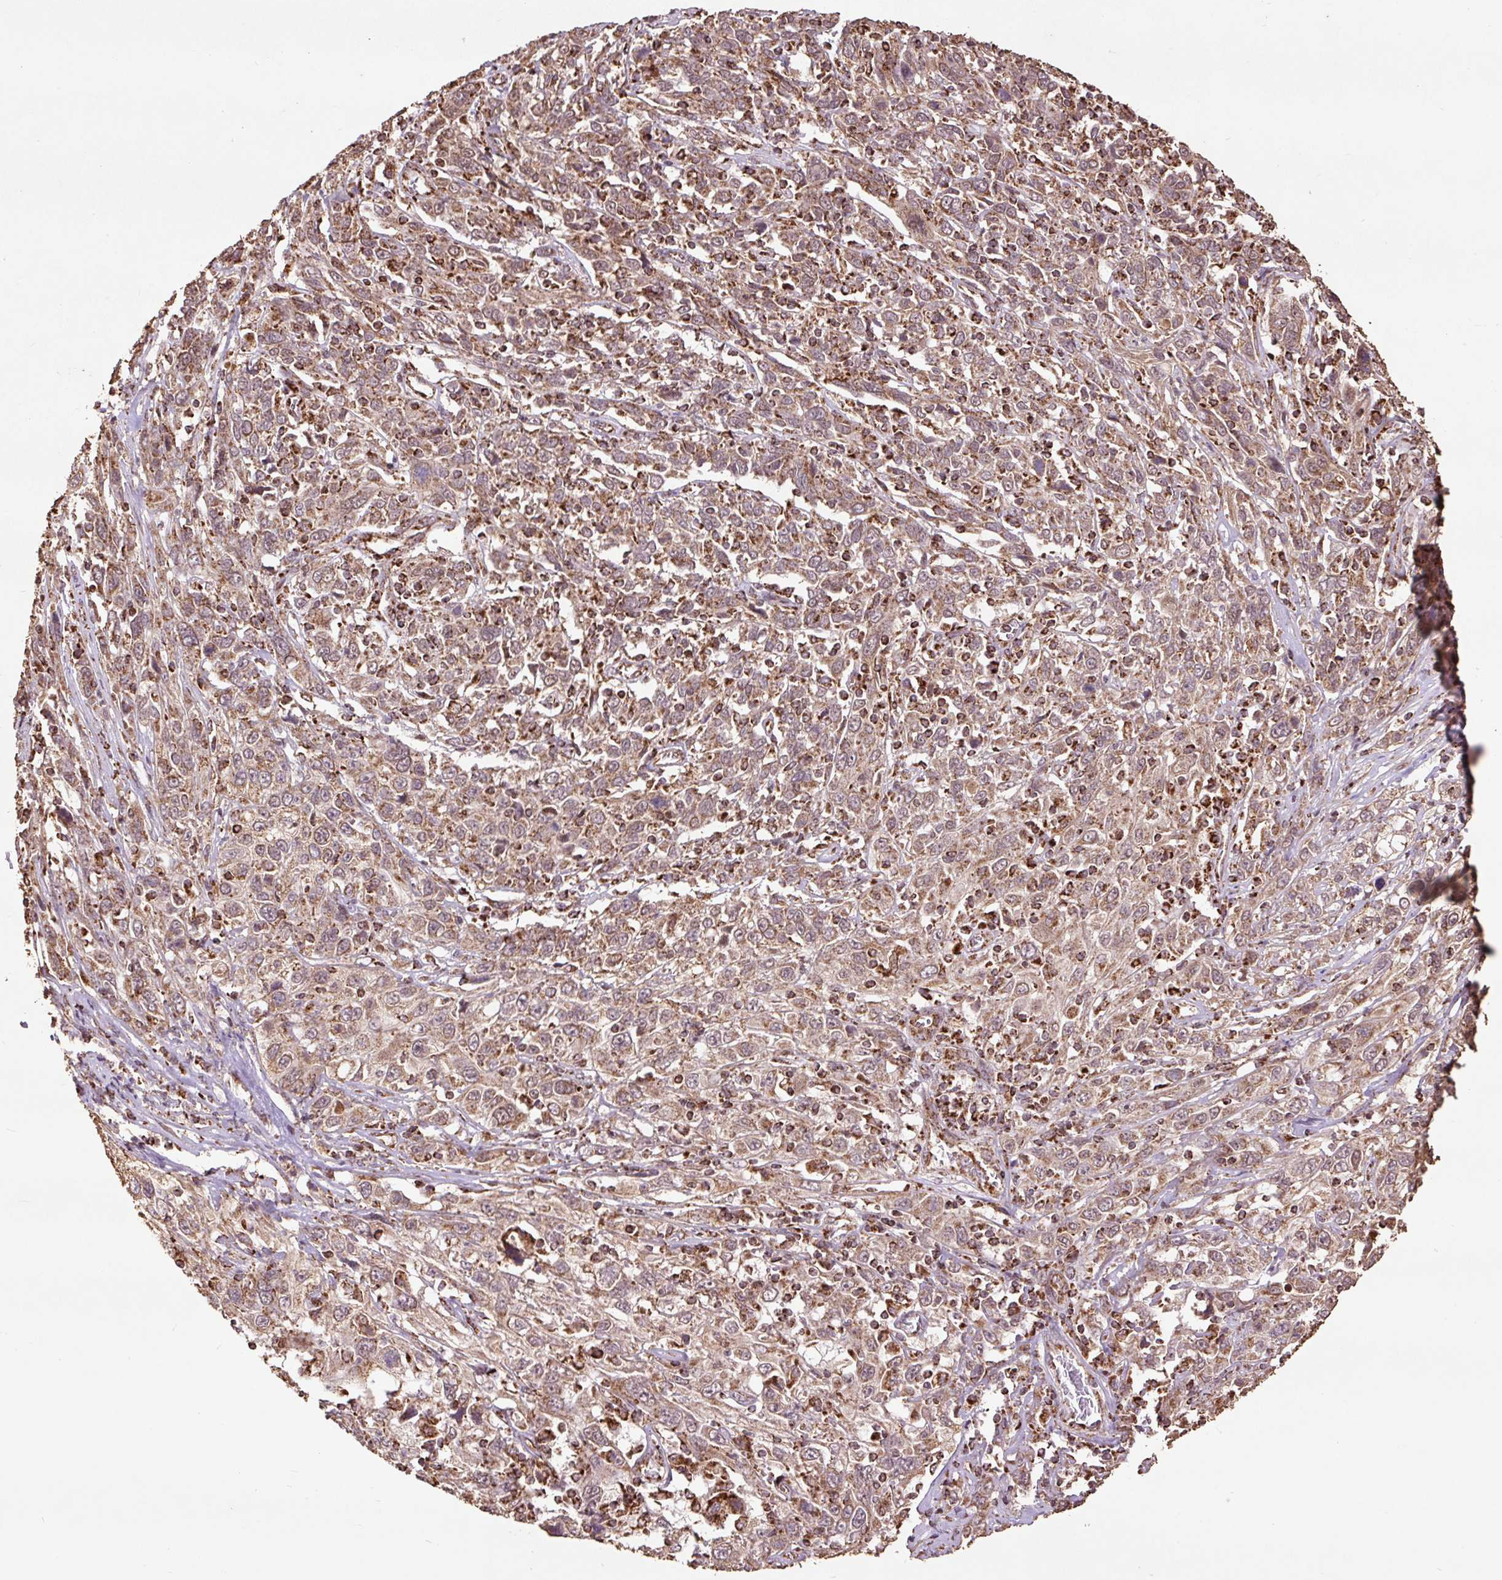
{"staining": {"intensity": "moderate", "quantity": ">75%", "location": "cytoplasmic/membranous"}, "tissue": "cervical cancer", "cell_type": "Tumor cells", "image_type": "cancer", "snomed": [{"axis": "morphology", "description": "Squamous cell carcinoma, NOS"}, {"axis": "topography", "description": "Cervix"}], "caption": "The histopathology image displays staining of cervical cancer, revealing moderate cytoplasmic/membranous protein positivity (brown color) within tumor cells.", "gene": "ATP5F1A", "patient": {"sex": "female", "age": 46}}